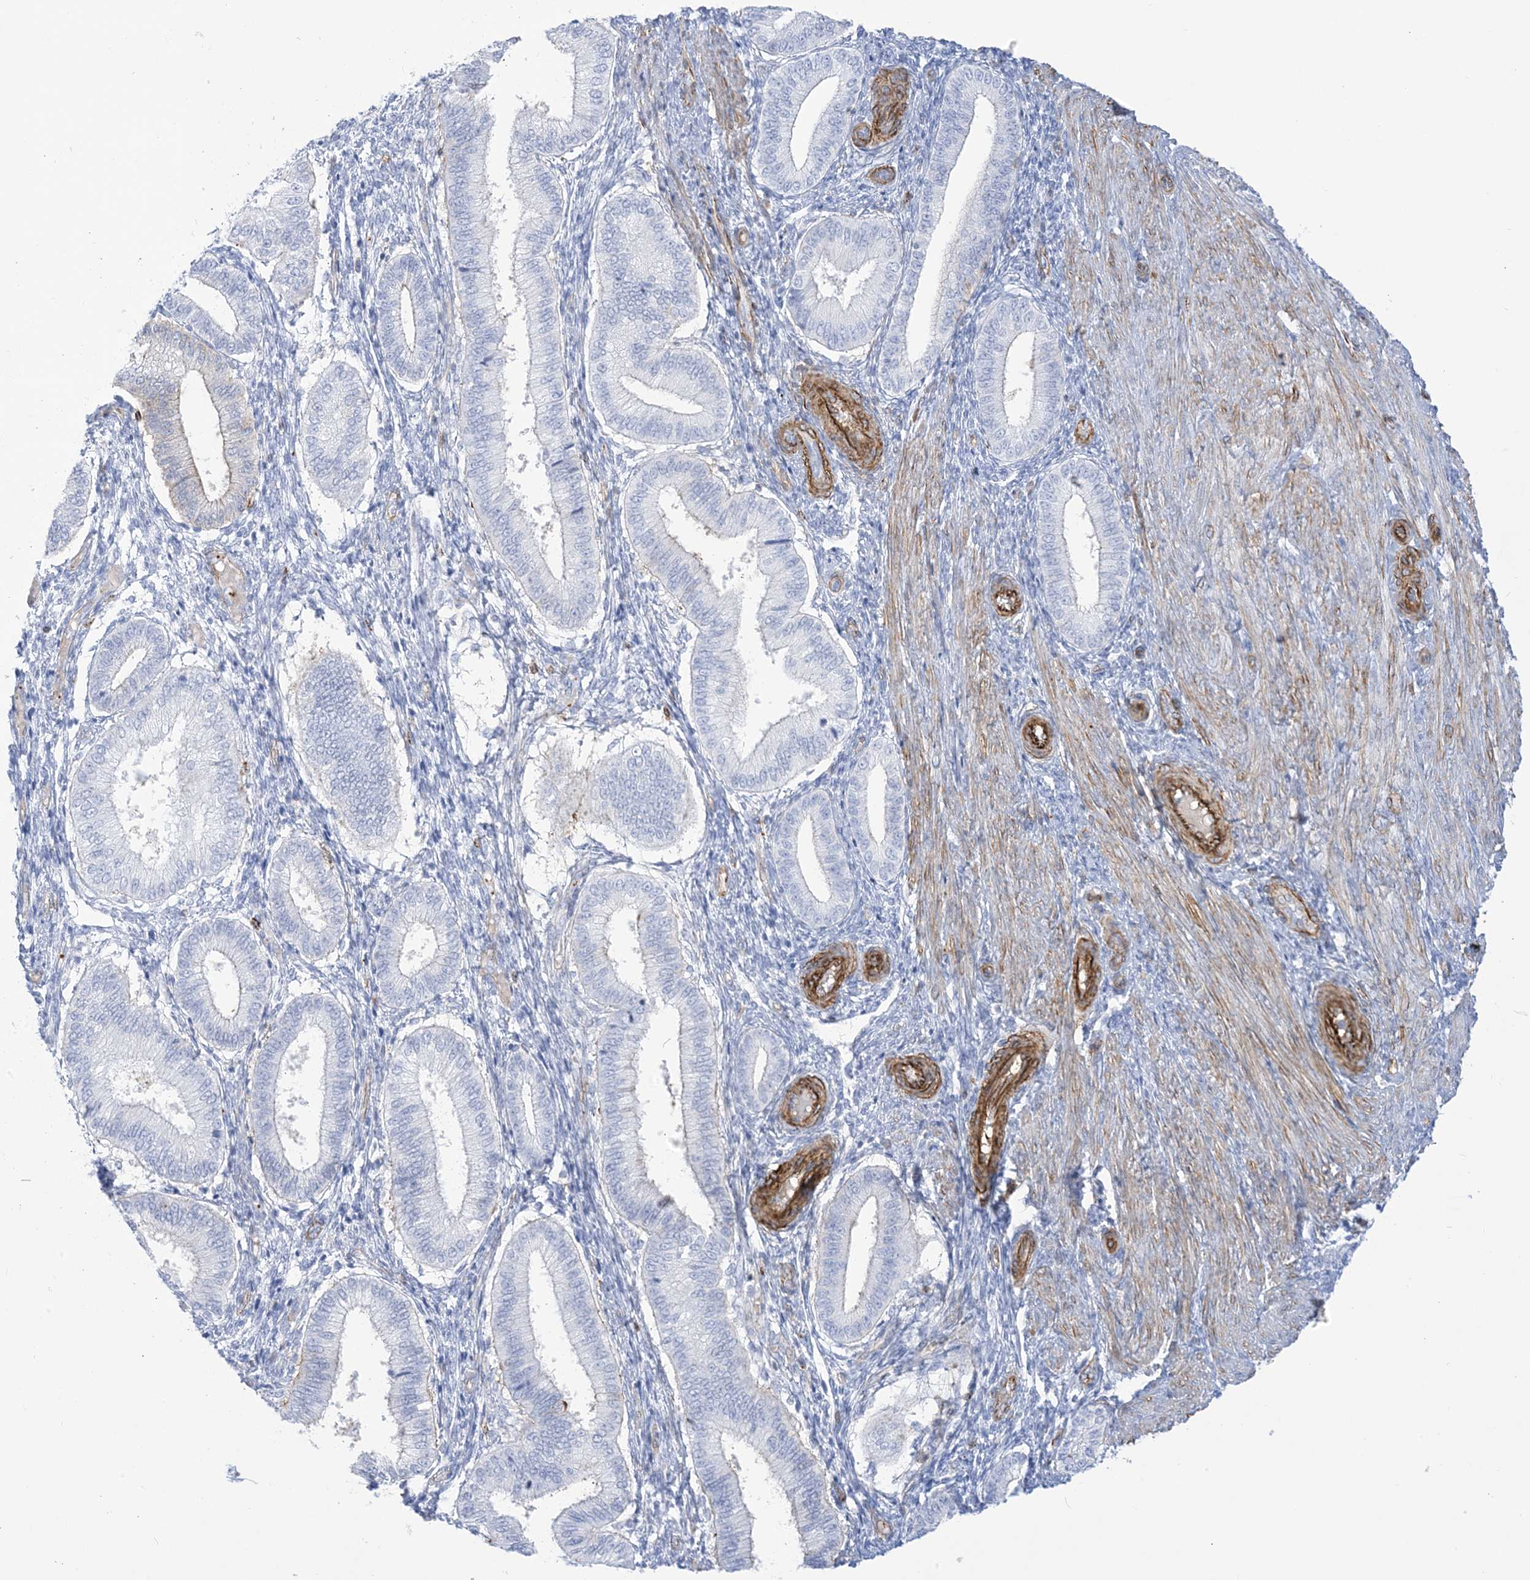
{"staining": {"intensity": "negative", "quantity": "none", "location": "none"}, "tissue": "endometrium", "cell_type": "Cells in endometrial stroma", "image_type": "normal", "snomed": [{"axis": "morphology", "description": "Normal tissue, NOS"}, {"axis": "topography", "description": "Endometrium"}], "caption": "Cells in endometrial stroma show no significant protein expression in normal endometrium.", "gene": "B3GNT7", "patient": {"sex": "female", "age": 39}}